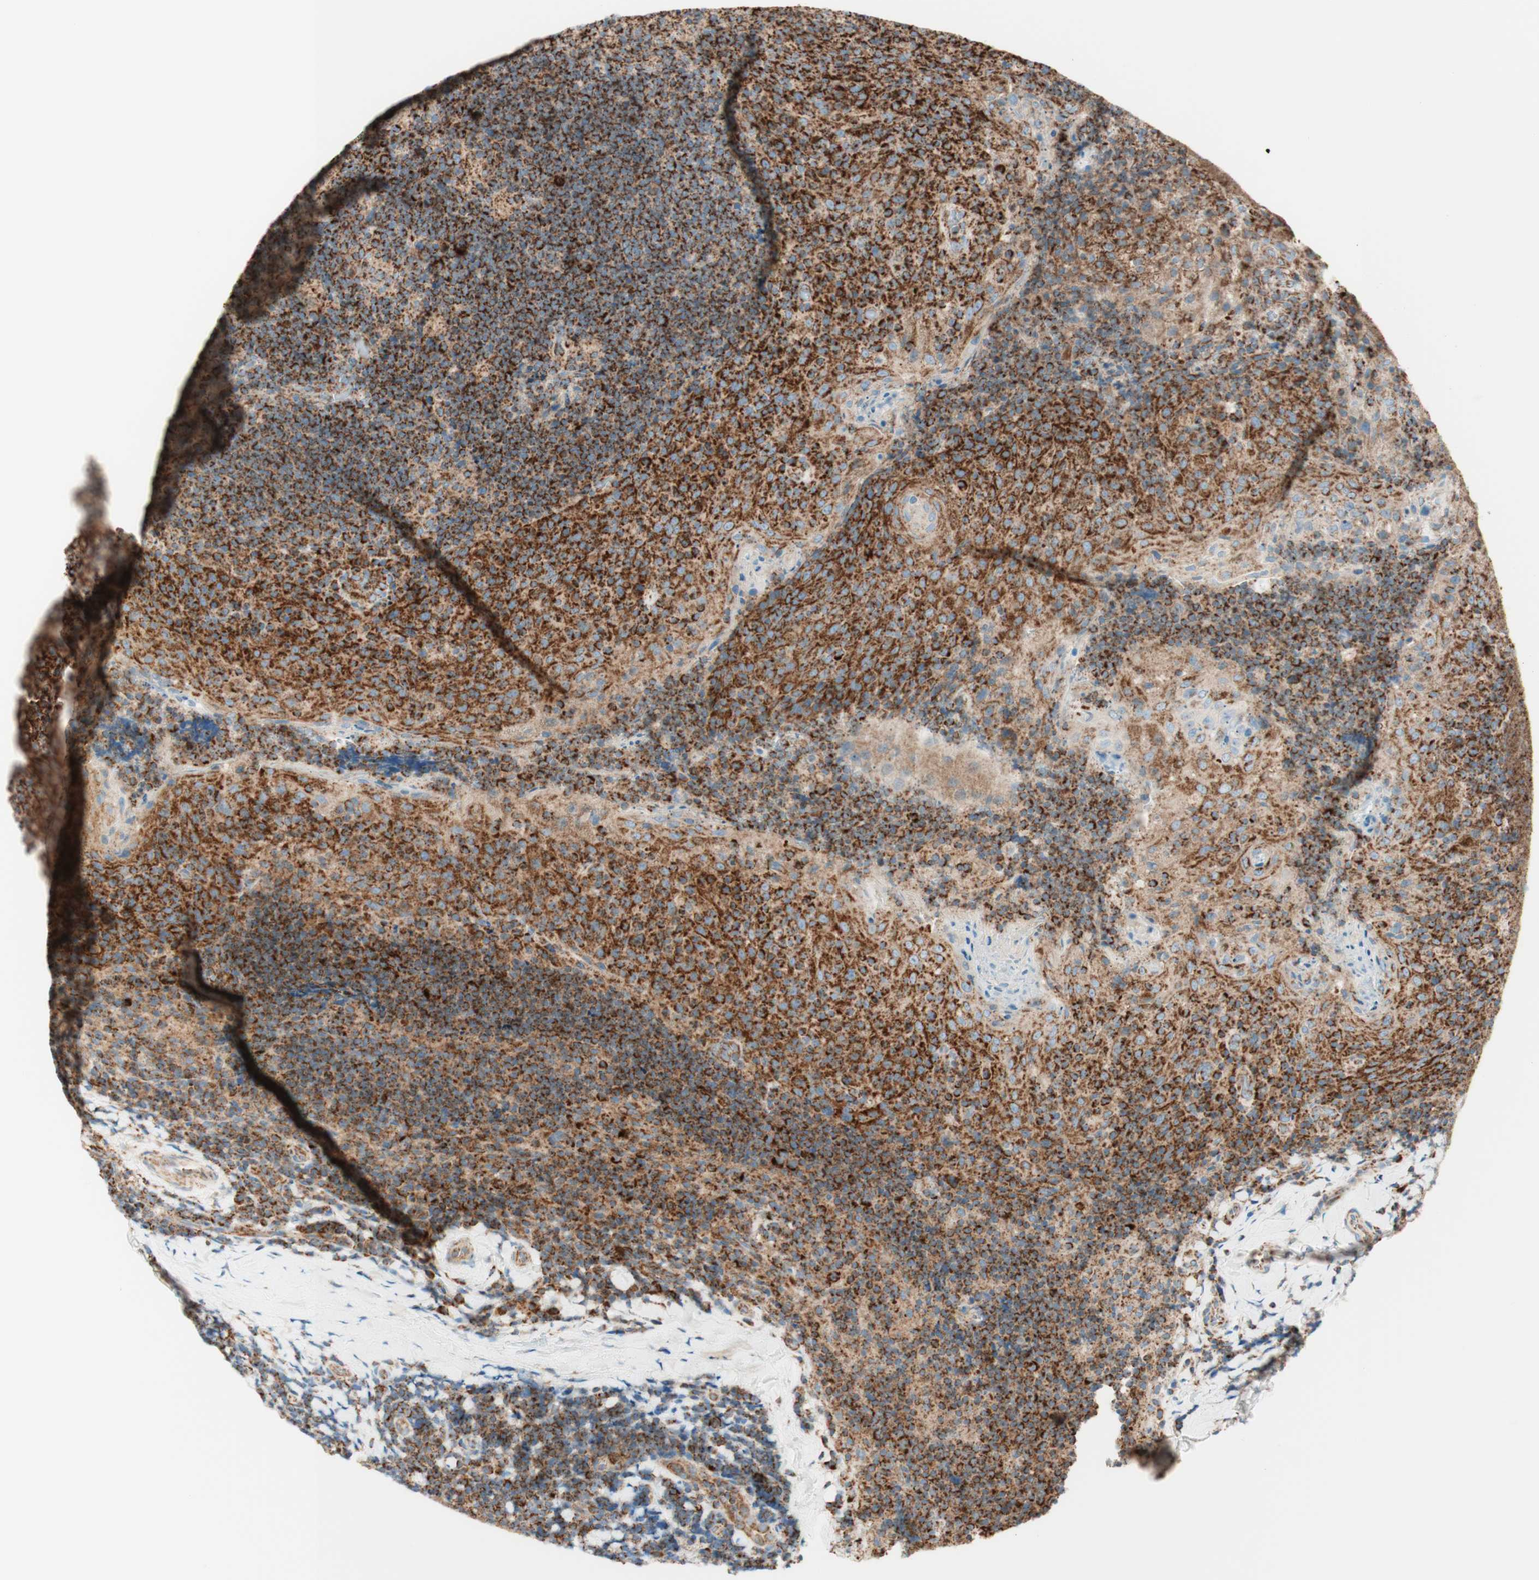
{"staining": {"intensity": "strong", "quantity": ">75%", "location": "cytoplasmic/membranous"}, "tissue": "tonsil", "cell_type": "Germinal center cells", "image_type": "normal", "snomed": [{"axis": "morphology", "description": "Normal tissue, NOS"}, {"axis": "topography", "description": "Tonsil"}], "caption": "The micrograph demonstrates a brown stain indicating the presence of a protein in the cytoplasmic/membranous of germinal center cells in tonsil.", "gene": "TOMM20", "patient": {"sex": "male", "age": 17}}